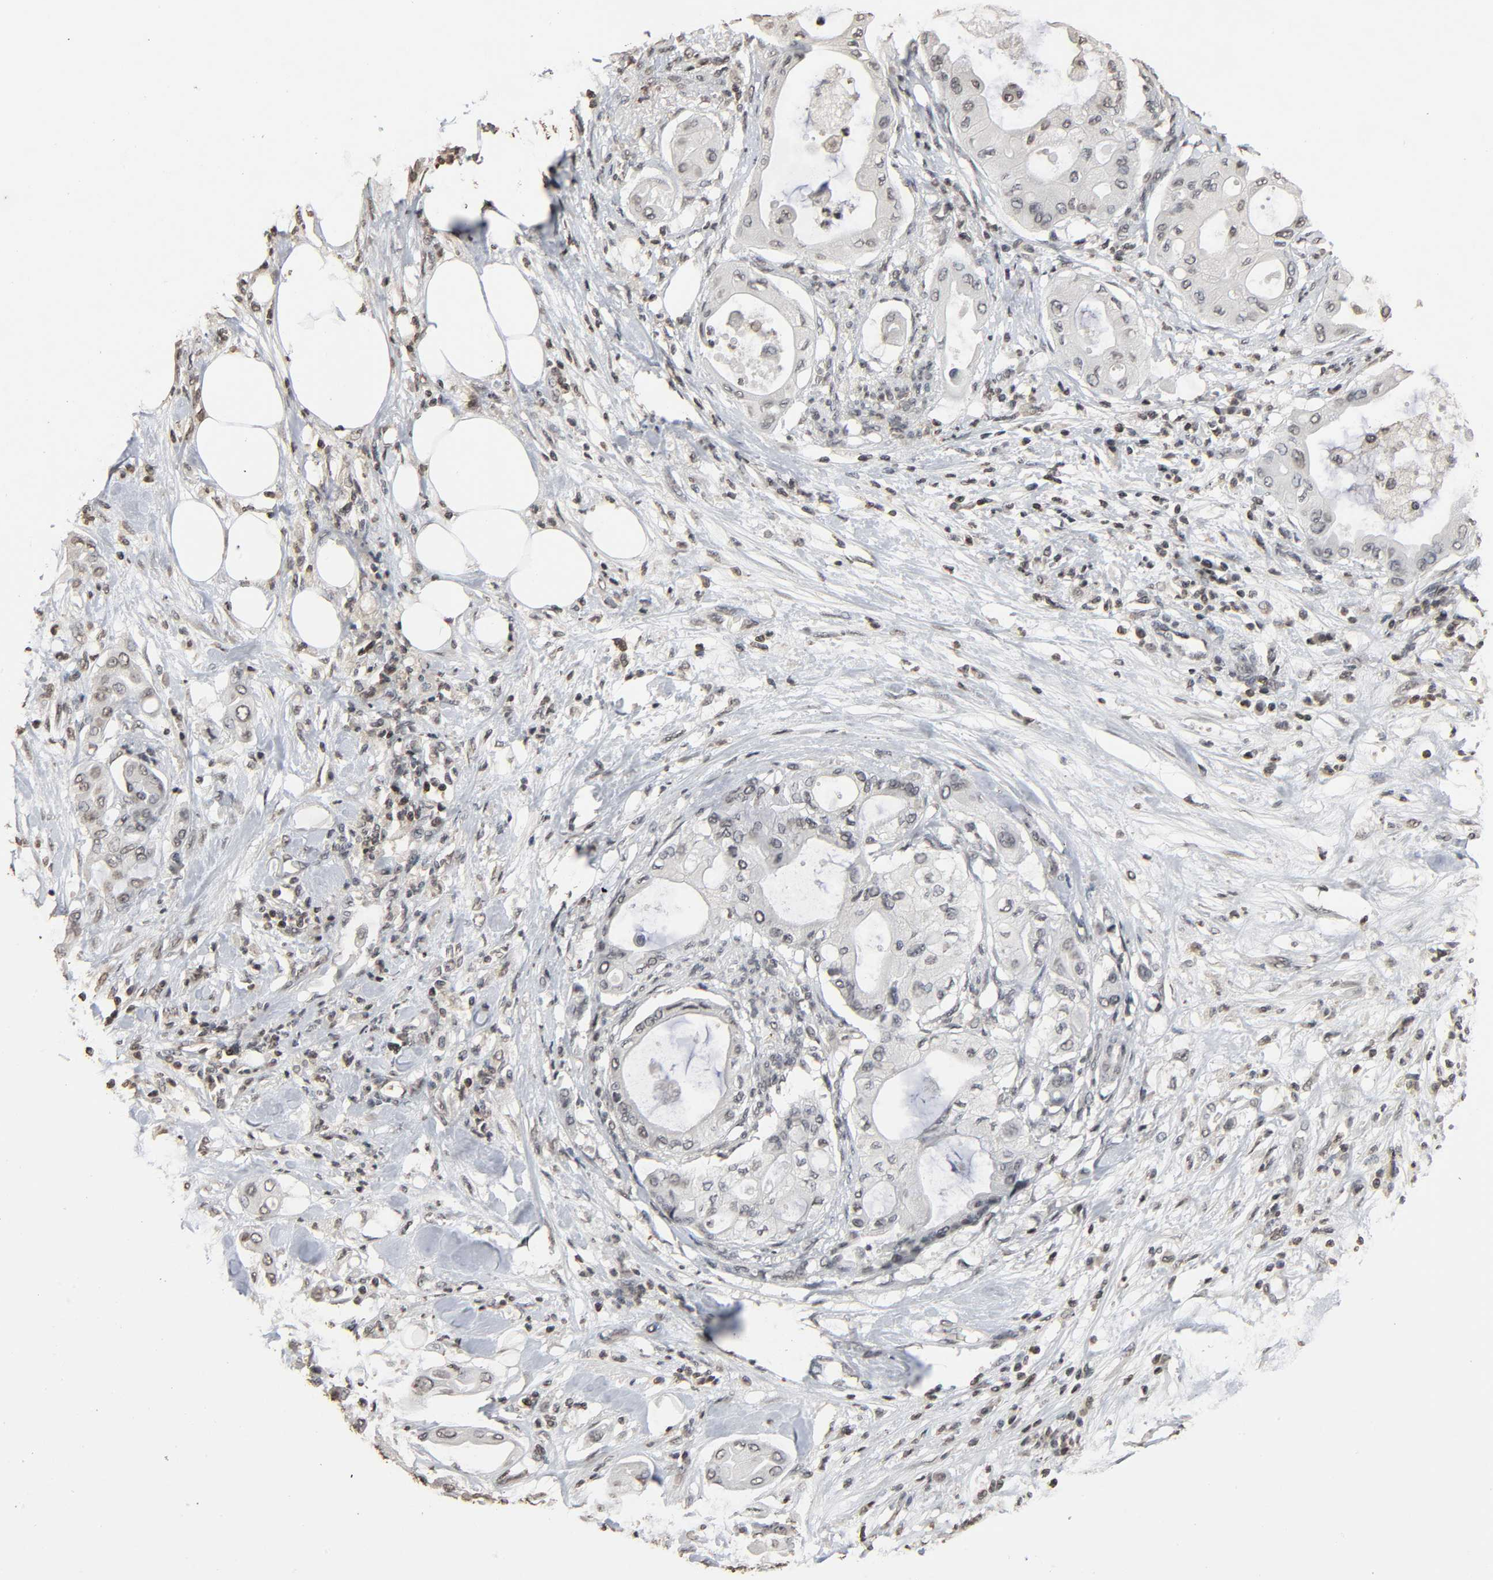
{"staining": {"intensity": "negative", "quantity": "none", "location": "none"}, "tissue": "pancreatic cancer", "cell_type": "Tumor cells", "image_type": "cancer", "snomed": [{"axis": "morphology", "description": "Adenocarcinoma, NOS"}, {"axis": "morphology", "description": "Adenocarcinoma, metastatic, NOS"}, {"axis": "topography", "description": "Lymph node"}, {"axis": "topography", "description": "Pancreas"}, {"axis": "topography", "description": "Duodenum"}], "caption": "Tumor cells show no significant protein expression in pancreatic adenocarcinoma. (Stains: DAB (3,3'-diaminobenzidine) IHC with hematoxylin counter stain, Microscopy: brightfield microscopy at high magnification).", "gene": "STK4", "patient": {"sex": "female", "age": 64}}